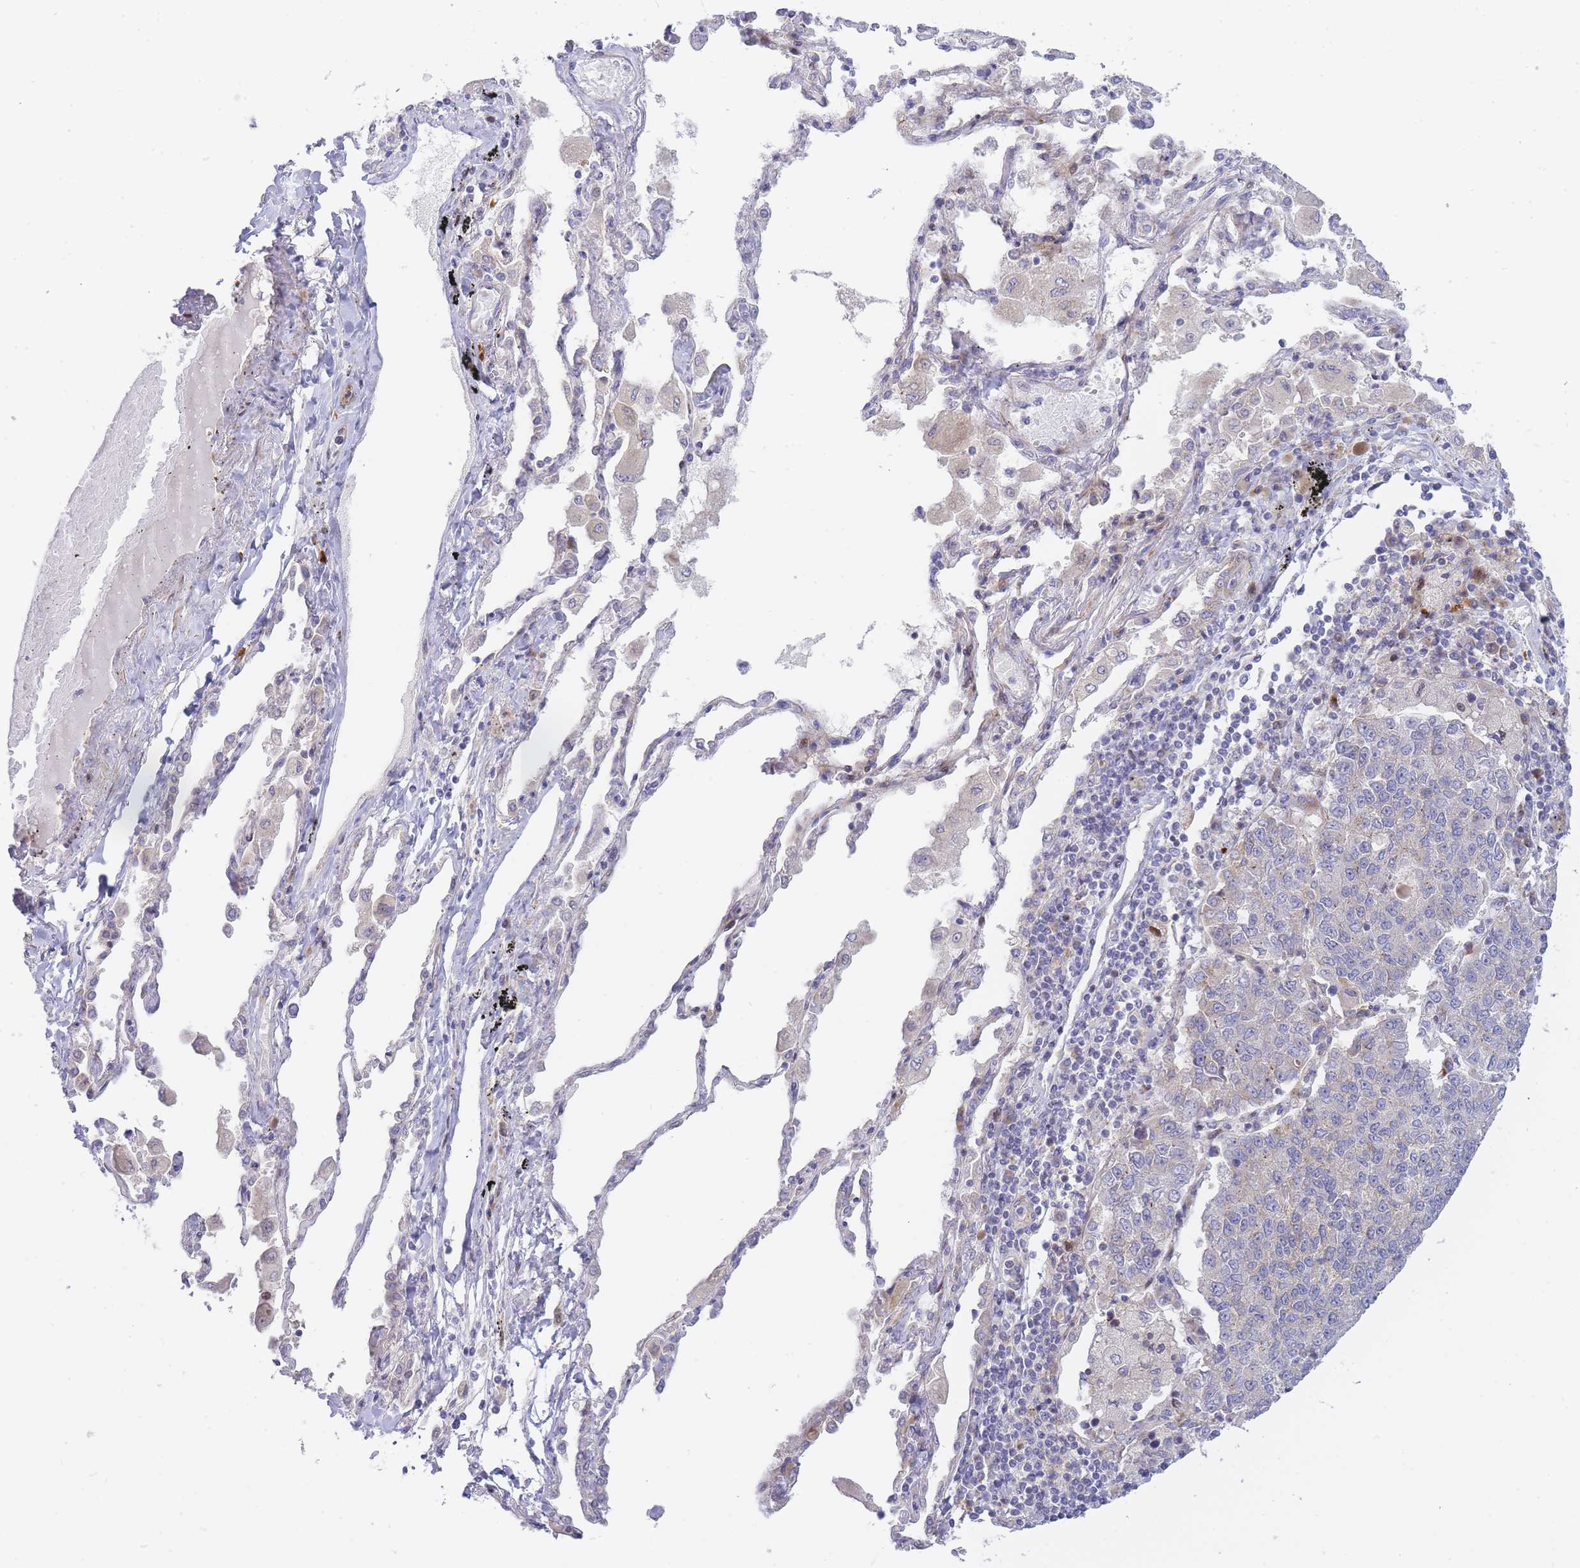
{"staining": {"intensity": "negative", "quantity": "none", "location": "none"}, "tissue": "lung cancer", "cell_type": "Tumor cells", "image_type": "cancer", "snomed": [{"axis": "morphology", "description": "Squamous cell carcinoma, NOS"}, {"axis": "topography", "description": "Lung"}], "caption": "Tumor cells show no significant staining in lung cancer (squamous cell carcinoma).", "gene": "ATP5MC2", "patient": {"sex": "female", "age": 70}}